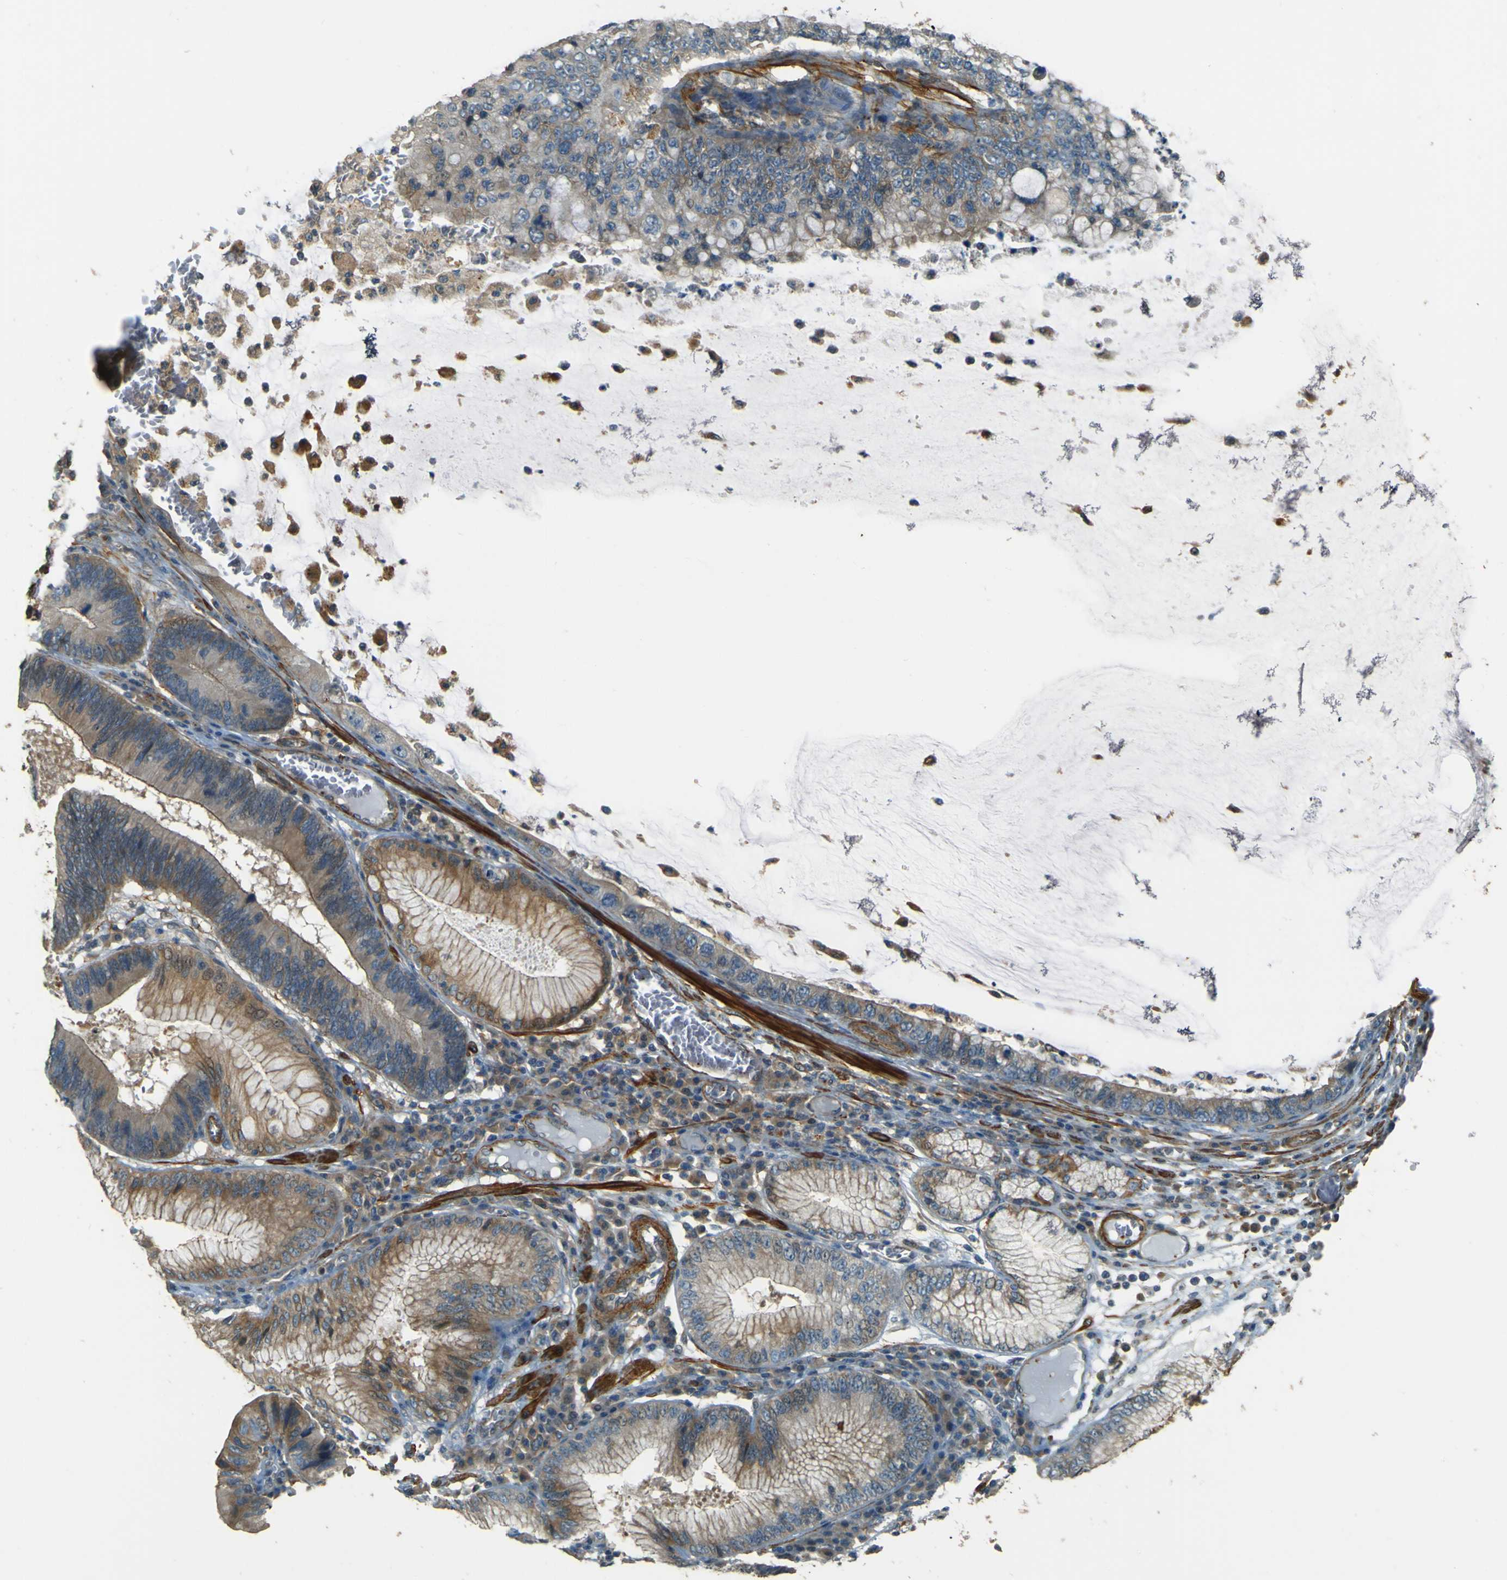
{"staining": {"intensity": "moderate", "quantity": "<25%", "location": "cytoplasmic/membranous"}, "tissue": "stomach cancer", "cell_type": "Tumor cells", "image_type": "cancer", "snomed": [{"axis": "morphology", "description": "Adenocarcinoma, NOS"}, {"axis": "topography", "description": "Stomach"}], "caption": "Human stomach adenocarcinoma stained with a brown dye demonstrates moderate cytoplasmic/membranous positive positivity in about <25% of tumor cells.", "gene": "NEXN", "patient": {"sex": "male", "age": 59}}